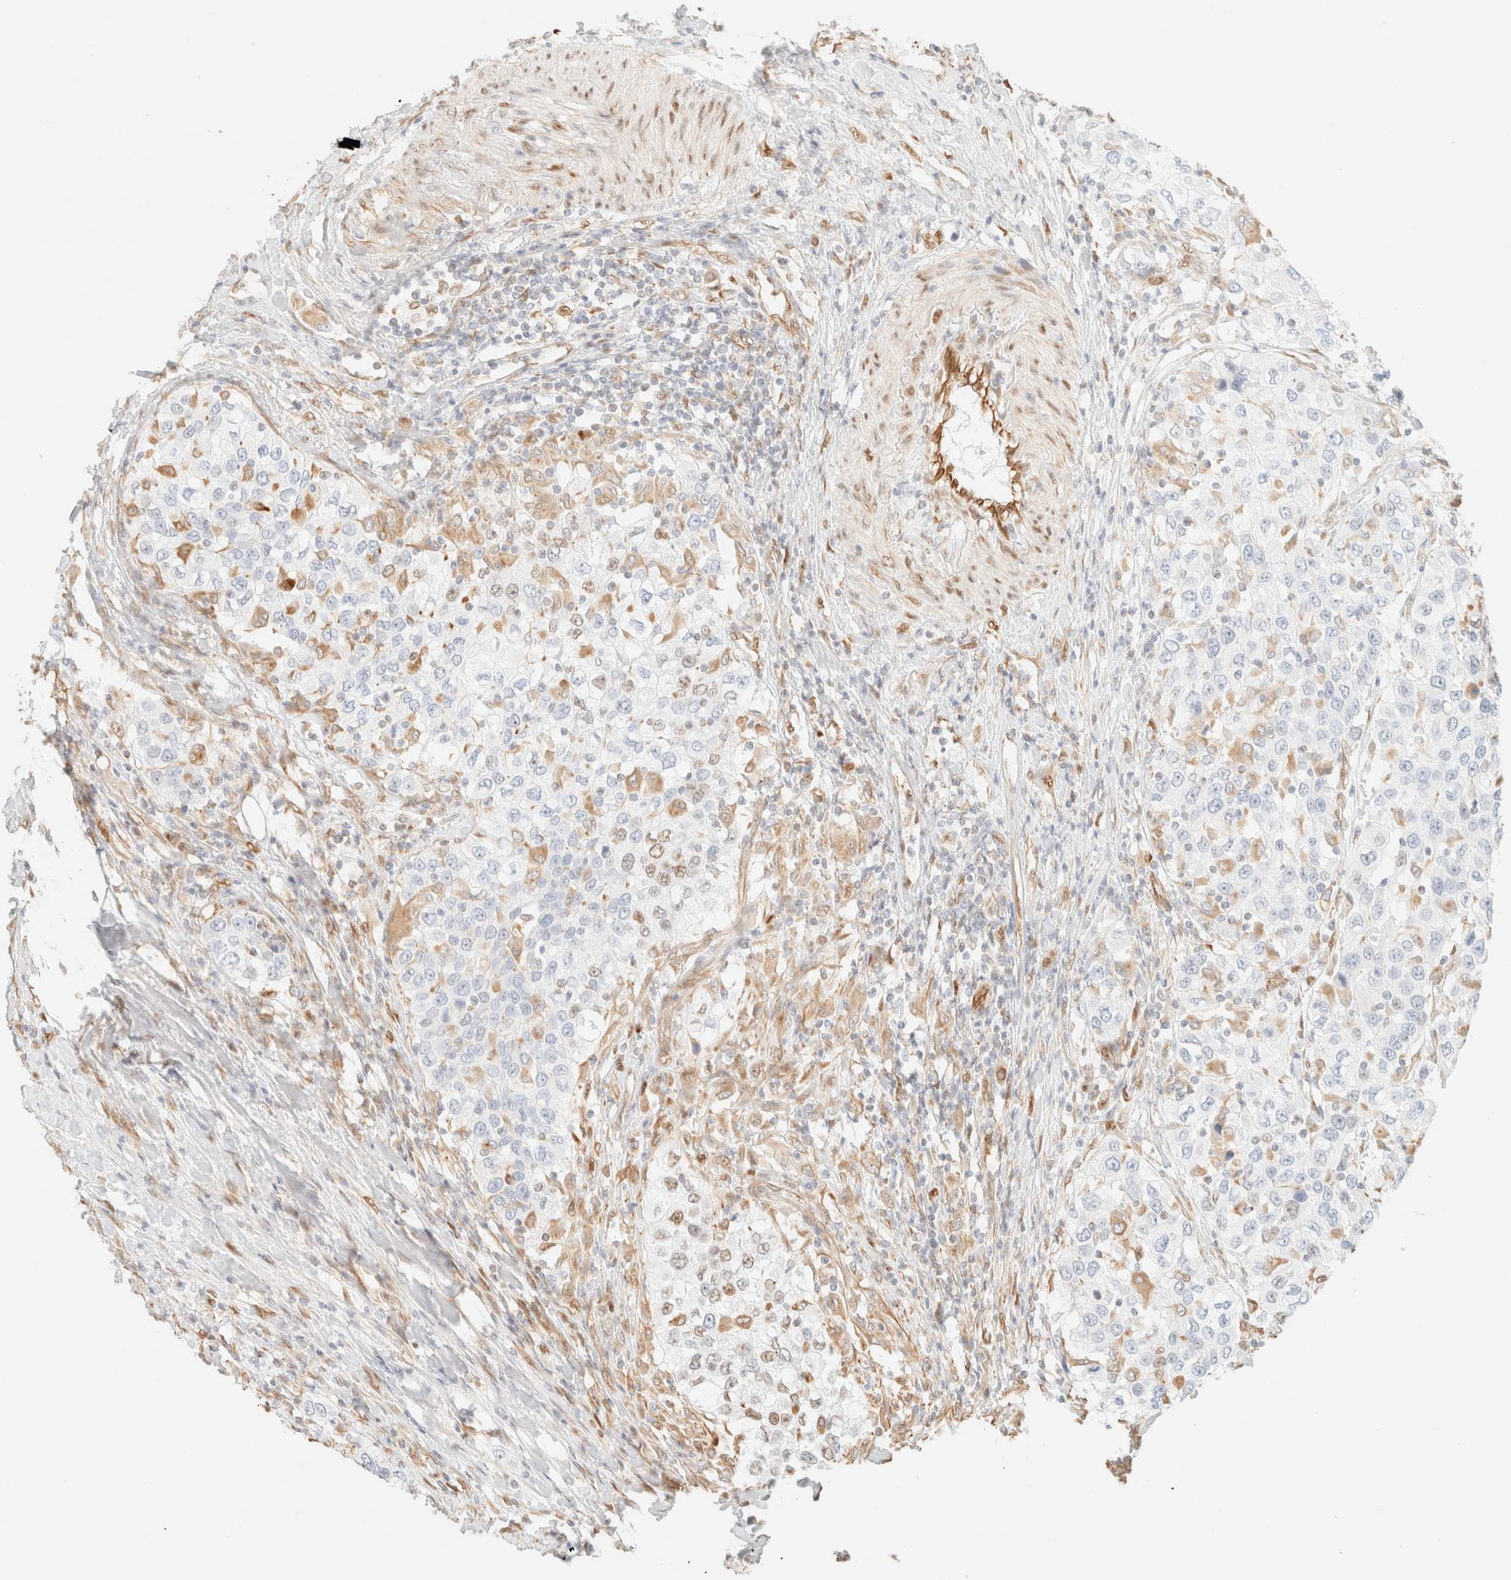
{"staining": {"intensity": "weak", "quantity": "<25%", "location": "nuclear"}, "tissue": "urothelial cancer", "cell_type": "Tumor cells", "image_type": "cancer", "snomed": [{"axis": "morphology", "description": "Urothelial carcinoma, High grade"}, {"axis": "topography", "description": "Urinary bladder"}], "caption": "Immunohistochemistry micrograph of high-grade urothelial carcinoma stained for a protein (brown), which displays no positivity in tumor cells.", "gene": "ZSCAN18", "patient": {"sex": "female", "age": 80}}